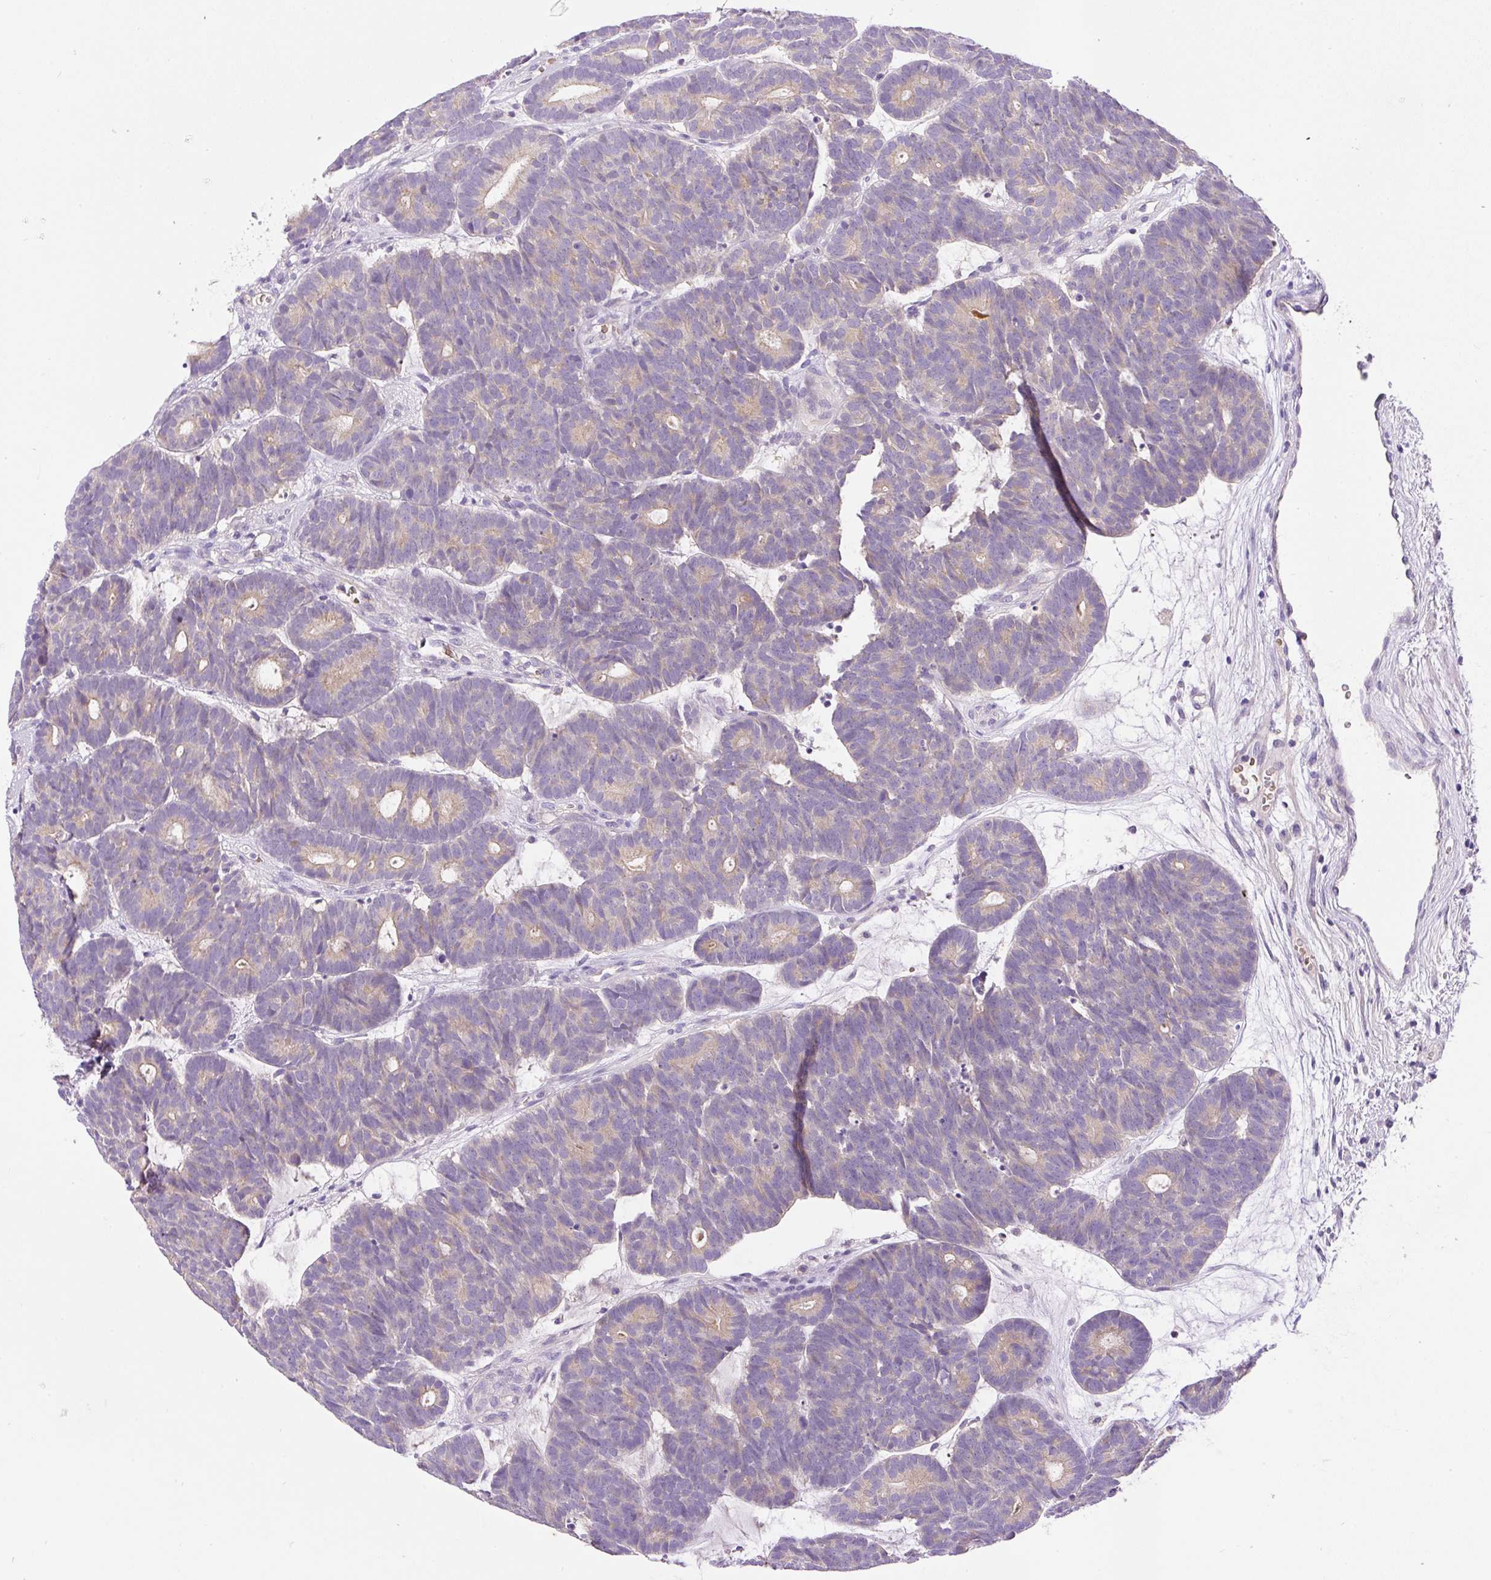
{"staining": {"intensity": "weak", "quantity": "25%-75%", "location": "cytoplasmic/membranous"}, "tissue": "head and neck cancer", "cell_type": "Tumor cells", "image_type": "cancer", "snomed": [{"axis": "morphology", "description": "Adenocarcinoma, NOS"}, {"axis": "topography", "description": "Head-Neck"}], "caption": "Brown immunohistochemical staining in head and neck adenocarcinoma exhibits weak cytoplasmic/membranous expression in approximately 25%-75% of tumor cells.", "gene": "LHFPL5", "patient": {"sex": "female", "age": 81}}